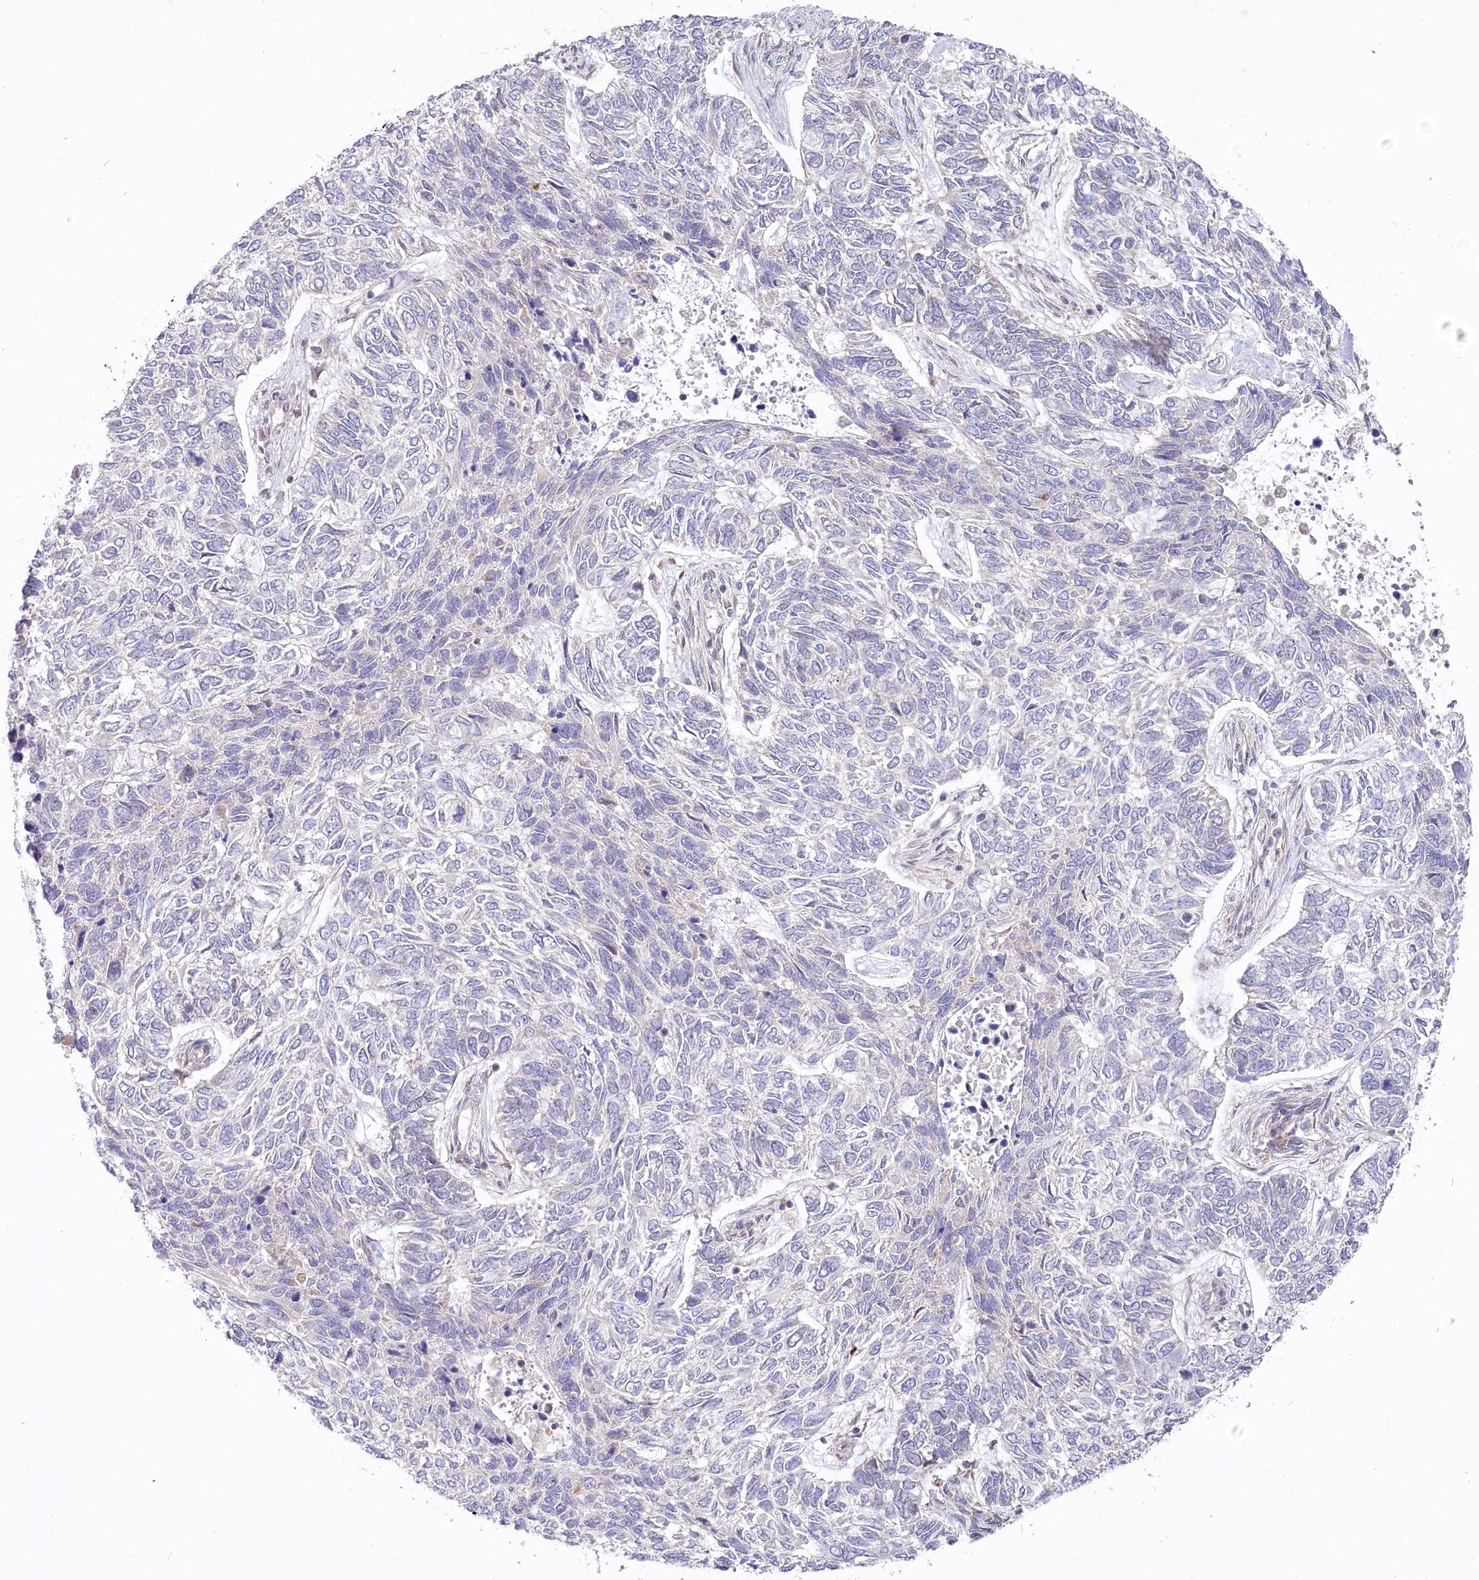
{"staining": {"intensity": "negative", "quantity": "none", "location": "none"}, "tissue": "skin cancer", "cell_type": "Tumor cells", "image_type": "cancer", "snomed": [{"axis": "morphology", "description": "Basal cell carcinoma"}, {"axis": "topography", "description": "Skin"}], "caption": "Immunohistochemistry (IHC) image of neoplastic tissue: human skin cancer (basal cell carcinoma) stained with DAB (3,3'-diaminobenzidine) demonstrates no significant protein positivity in tumor cells.", "gene": "CGGBP1", "patient": {"sex": "female", "age": 65}}